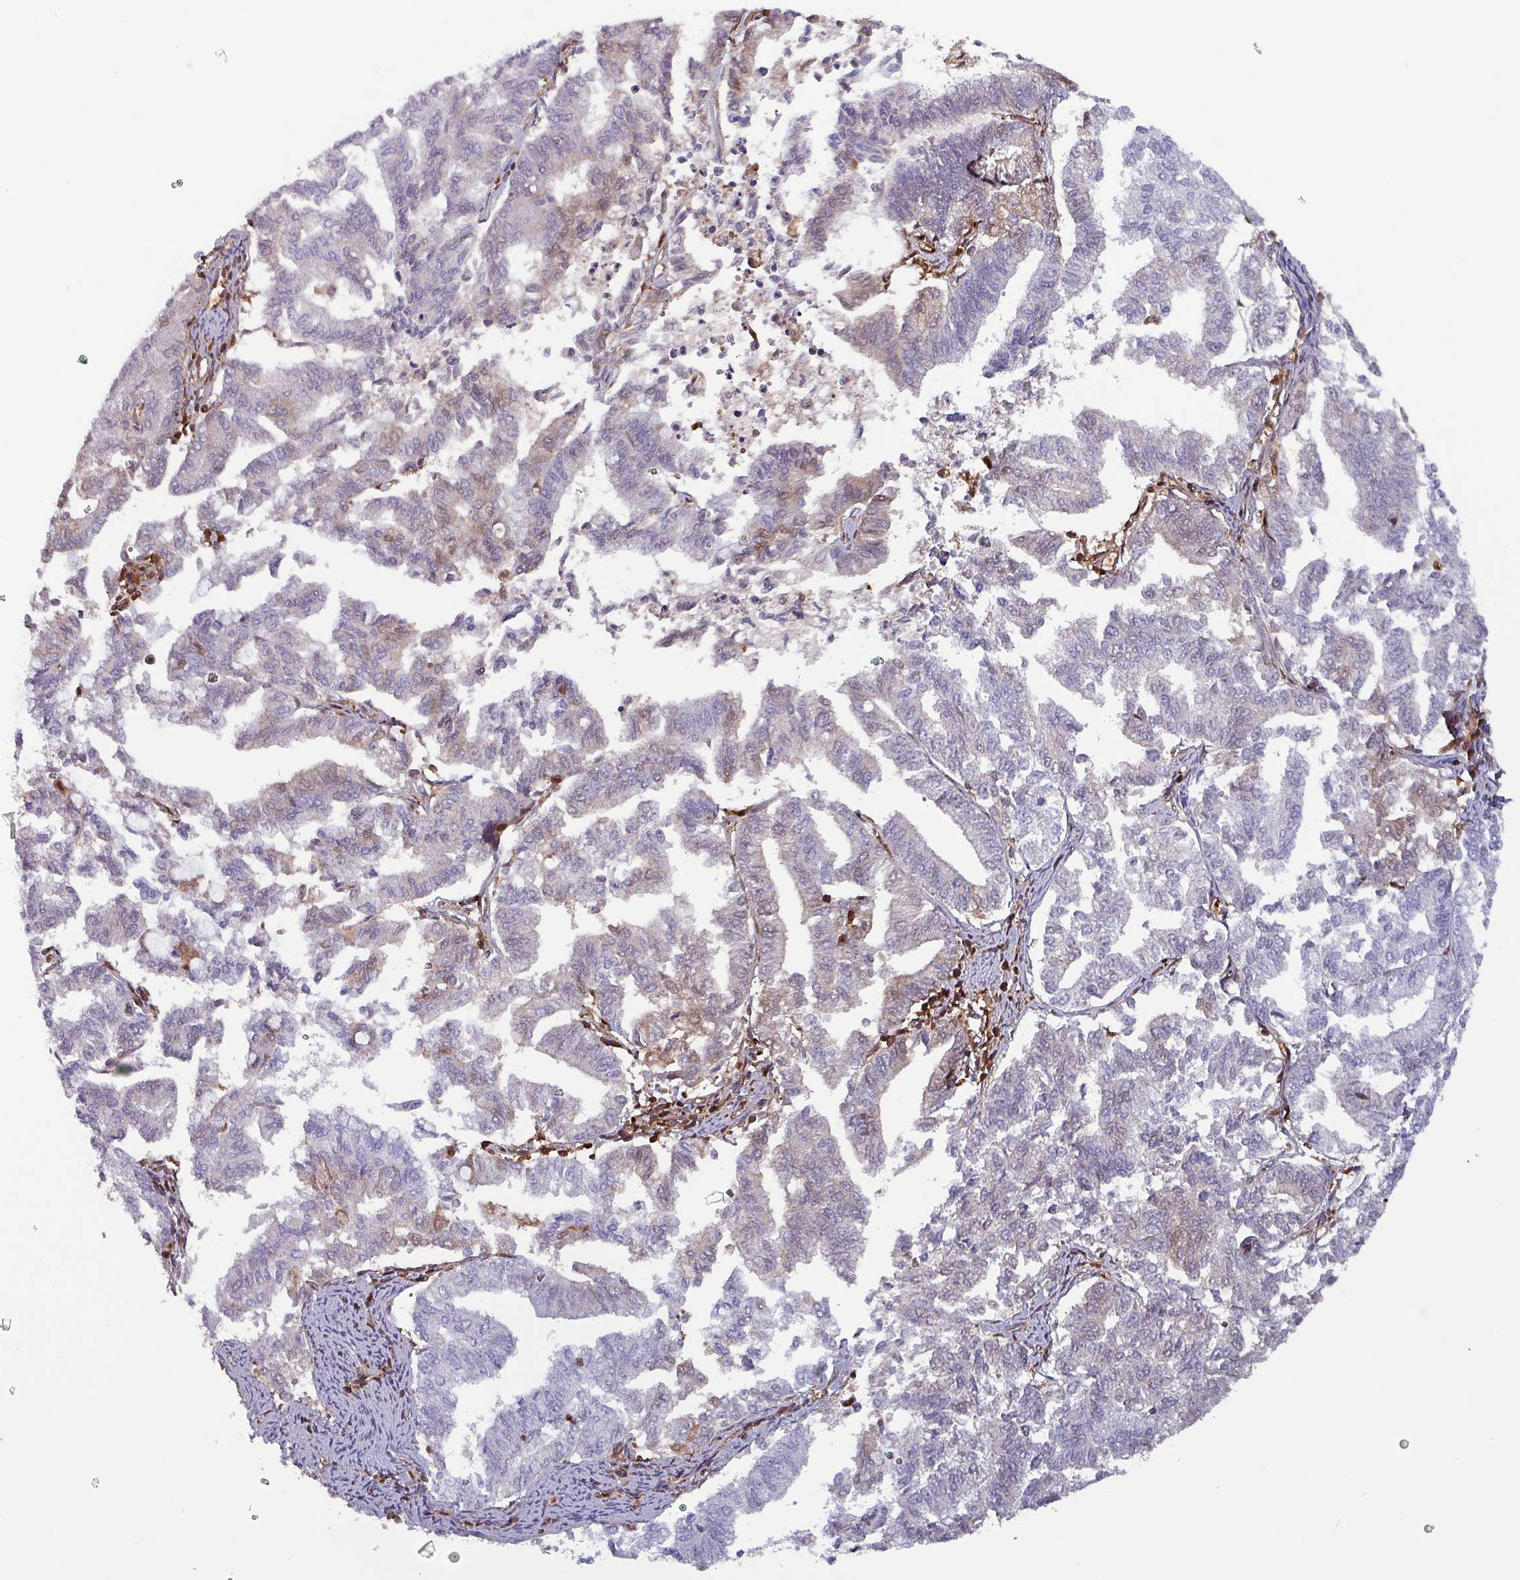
{"staining": {"intensity": "weak", "quantity": "<25%", "location": "cytoplasmic/membranous,nuclear"}, "tissue": "endometrial cancer", "cell_type": "Tumor cells", "image_type": "cancer", "snomed": [{"axis": "morphology", "description": "Adenocarcinoma, NOS"}, {"axis": "topography", "description": "Endometrium"}], "caption": "A photomicrograph of endometrial adenocarcinoma stained for a protein reveals no brown staining in tumor cells.", "gene": "PSMB8", "patient": {"sex": "female", "age": 79}}